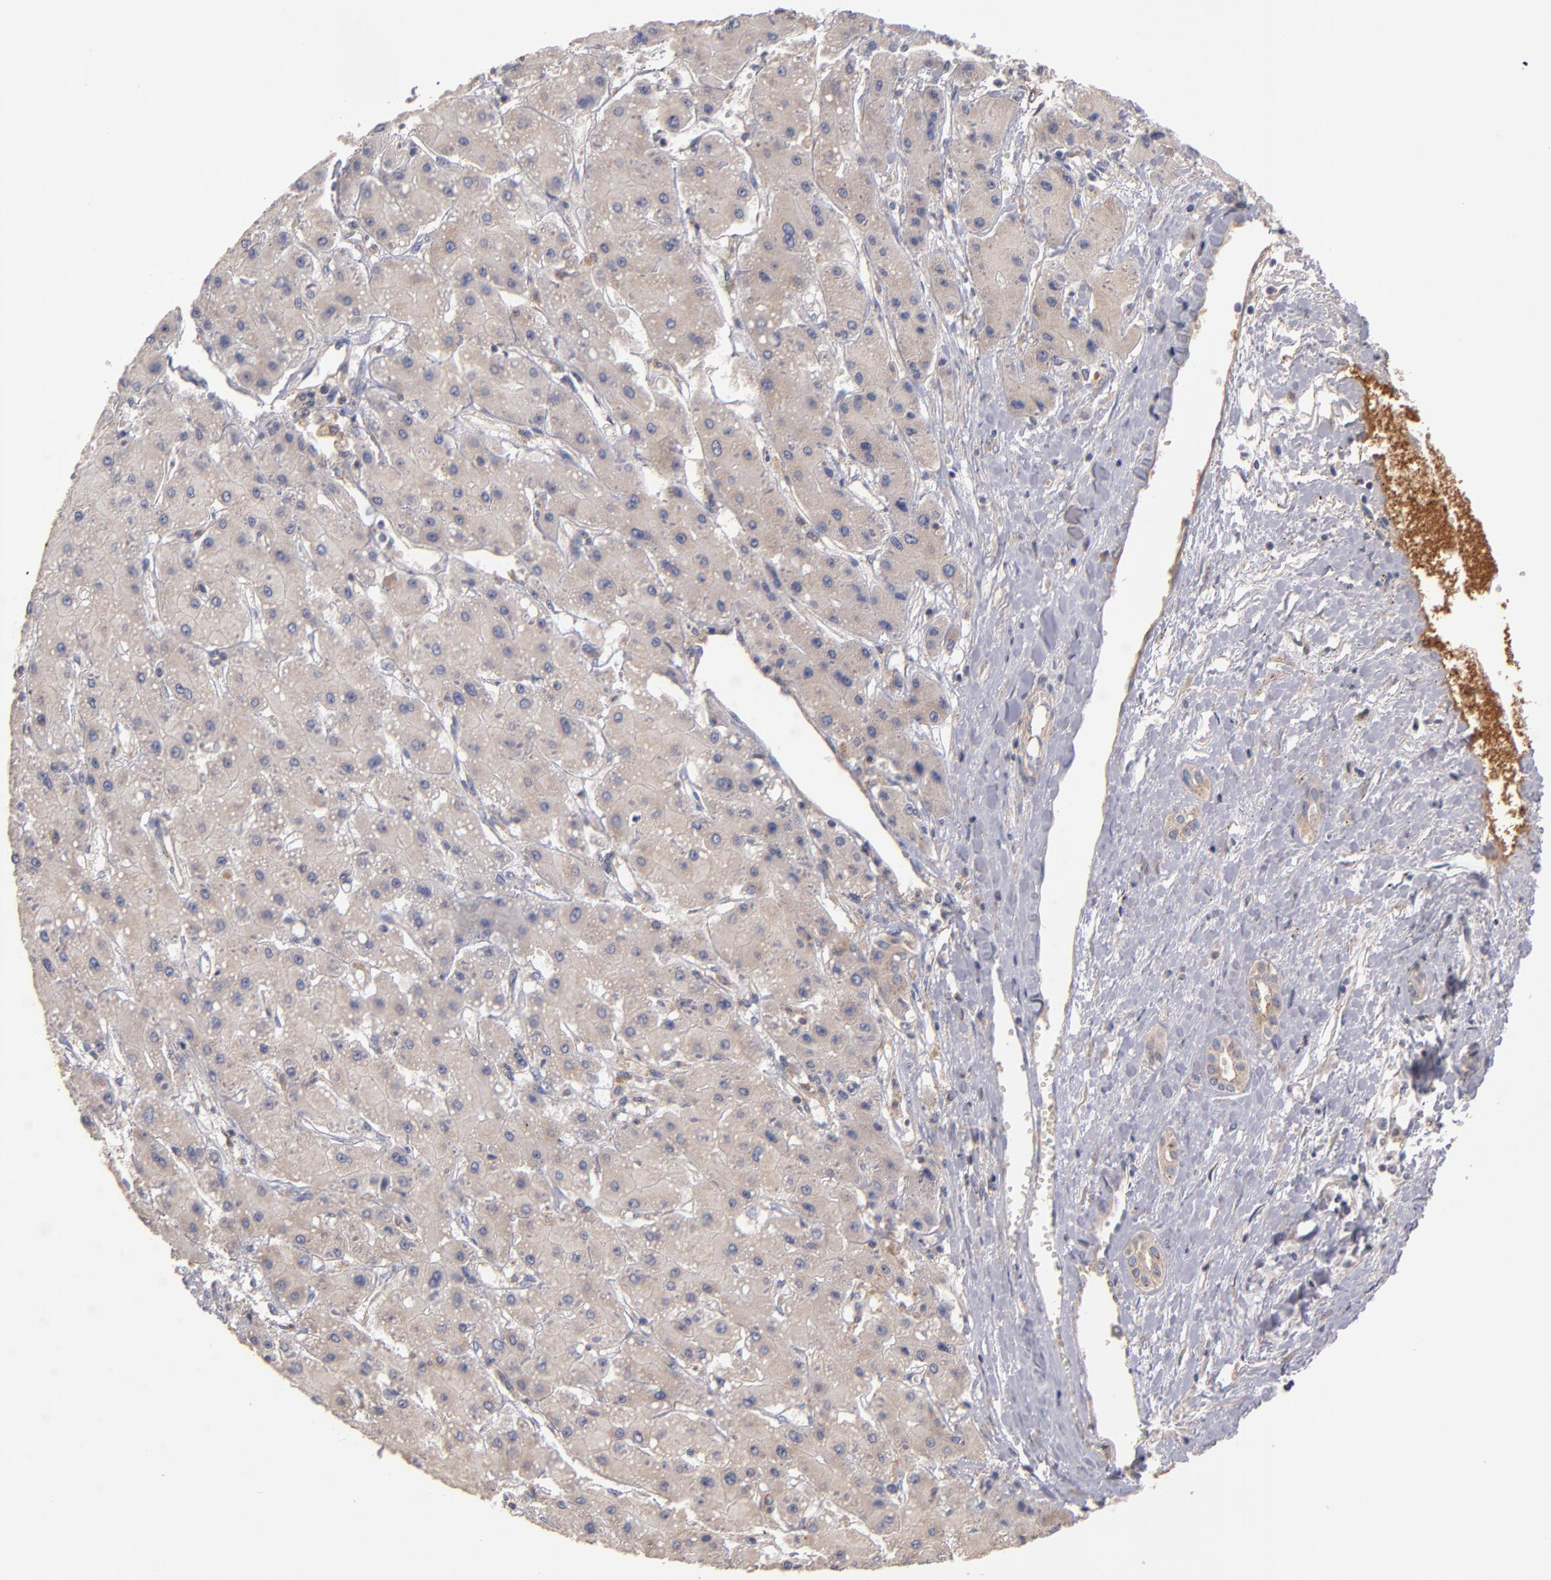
{"staining": {"intensity": "weak", "quantity": ">75%", "location": "cytoplasmic/membranous"}, "tissue": "liver cancer", "cell_type": "Tumor cells", "image_type": "cancer", "snomed": [{"axis": "morphology", "description": "Carcinoma, Hepatocellular, NOS"}, {"axis": "topography", "description": "Liver"}], "caption": "A photomicrograph showing weak cytoplasmic/membranous staining in about >75% of tumor cells in liver hepatocellular carcinoma, as visualized by brown immunohistochemical staining.", "gene": "DACT1", "patient": {"sex": "female", "age": 52}}